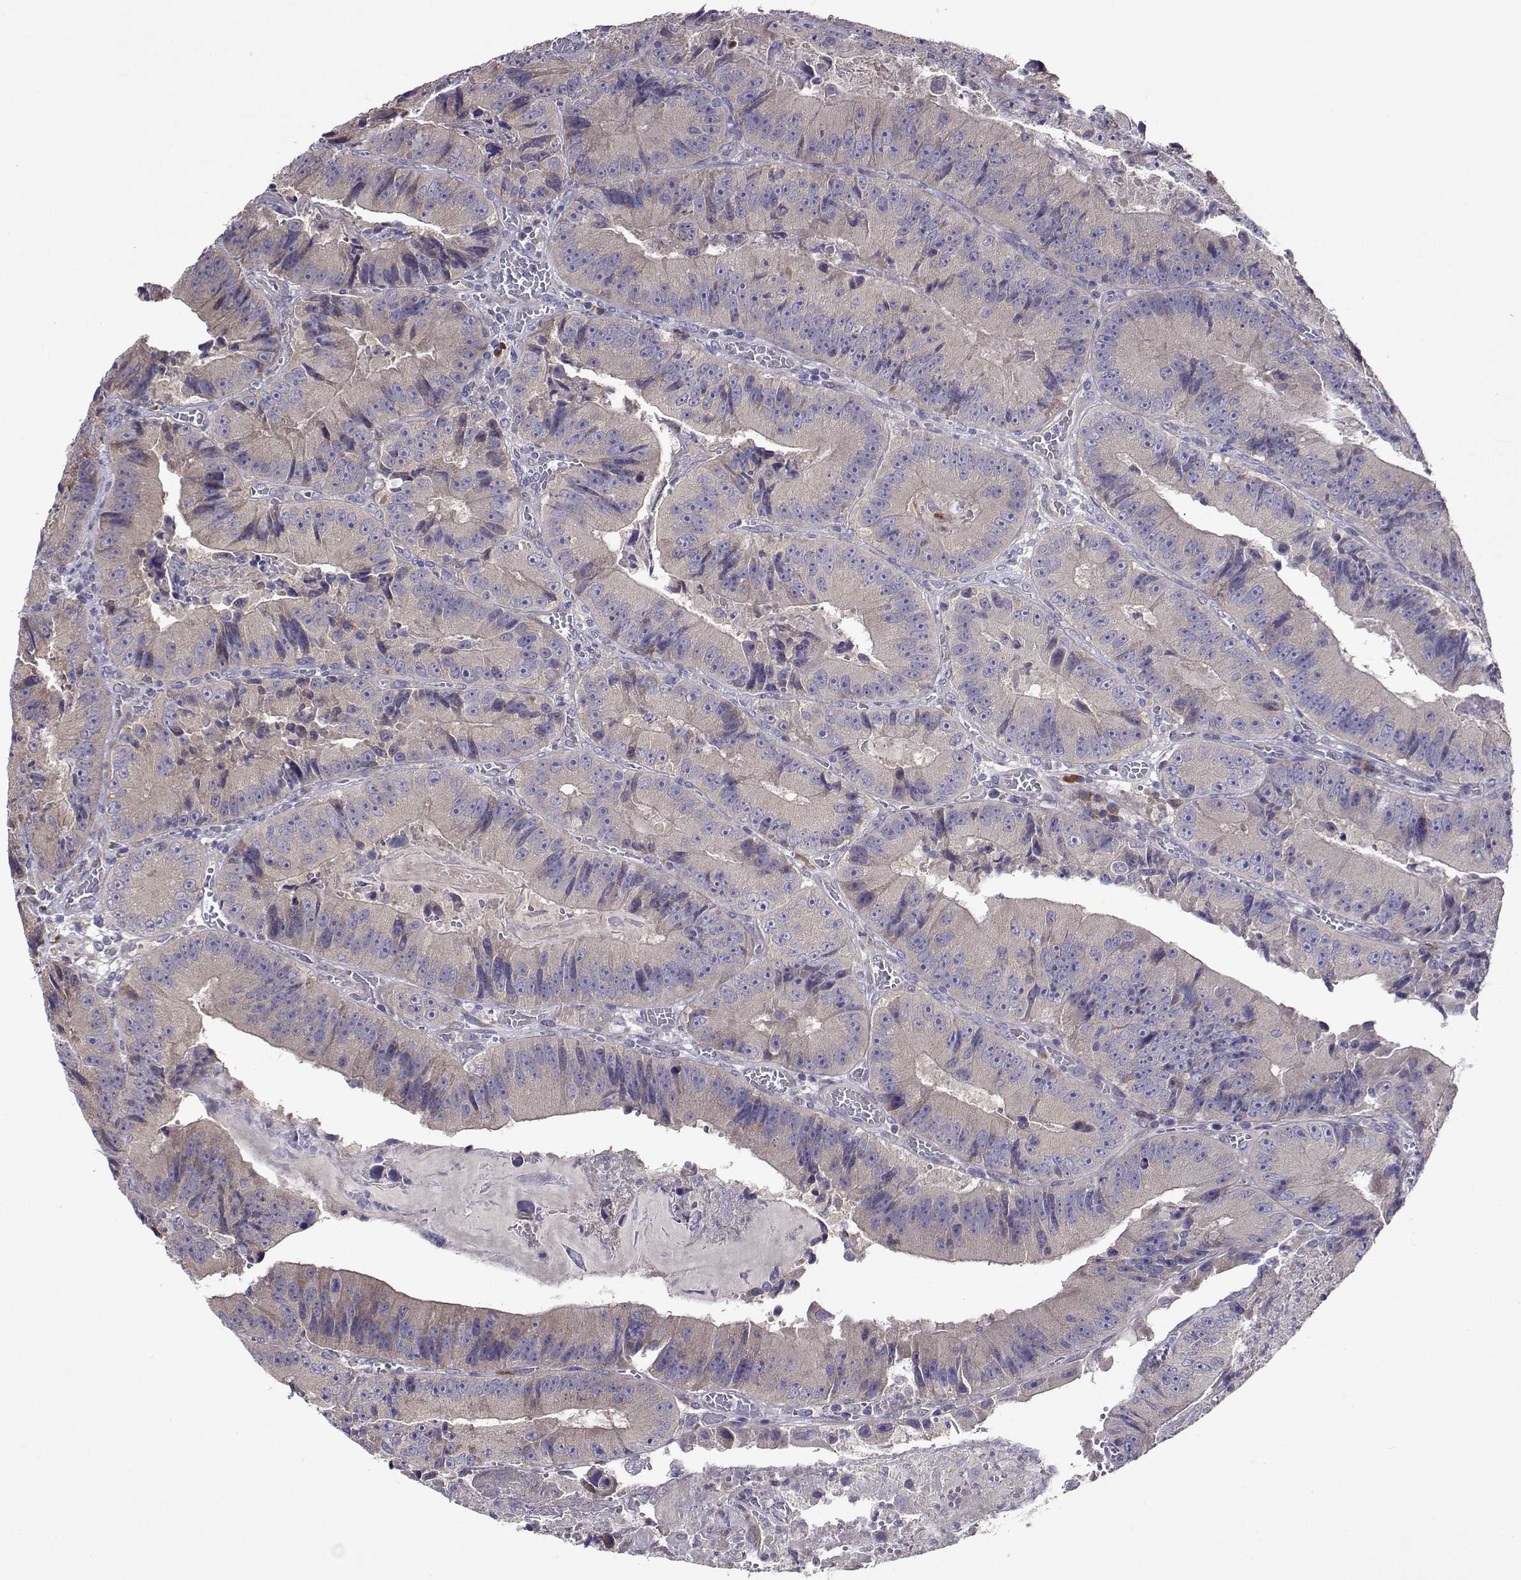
{"staining": {"intensity": "negative", "quantity": "none", "location": "none"}, "tissue": "colorectal cancer", "cell_type": "Tumor cells", "image_type": "cancer", "snomed": [{"axis": "morphology", "description": "Adenocarcinoma, NOS"}, {"axis": "topography", "description": "Colon"}], "caption": "Immunohistochemical staining of colorectal adenocarcinoma exhibits no significant positivity in tumor cells.", "gene": "TARBP2", "patient": {"sex": "female", "age": 86}}